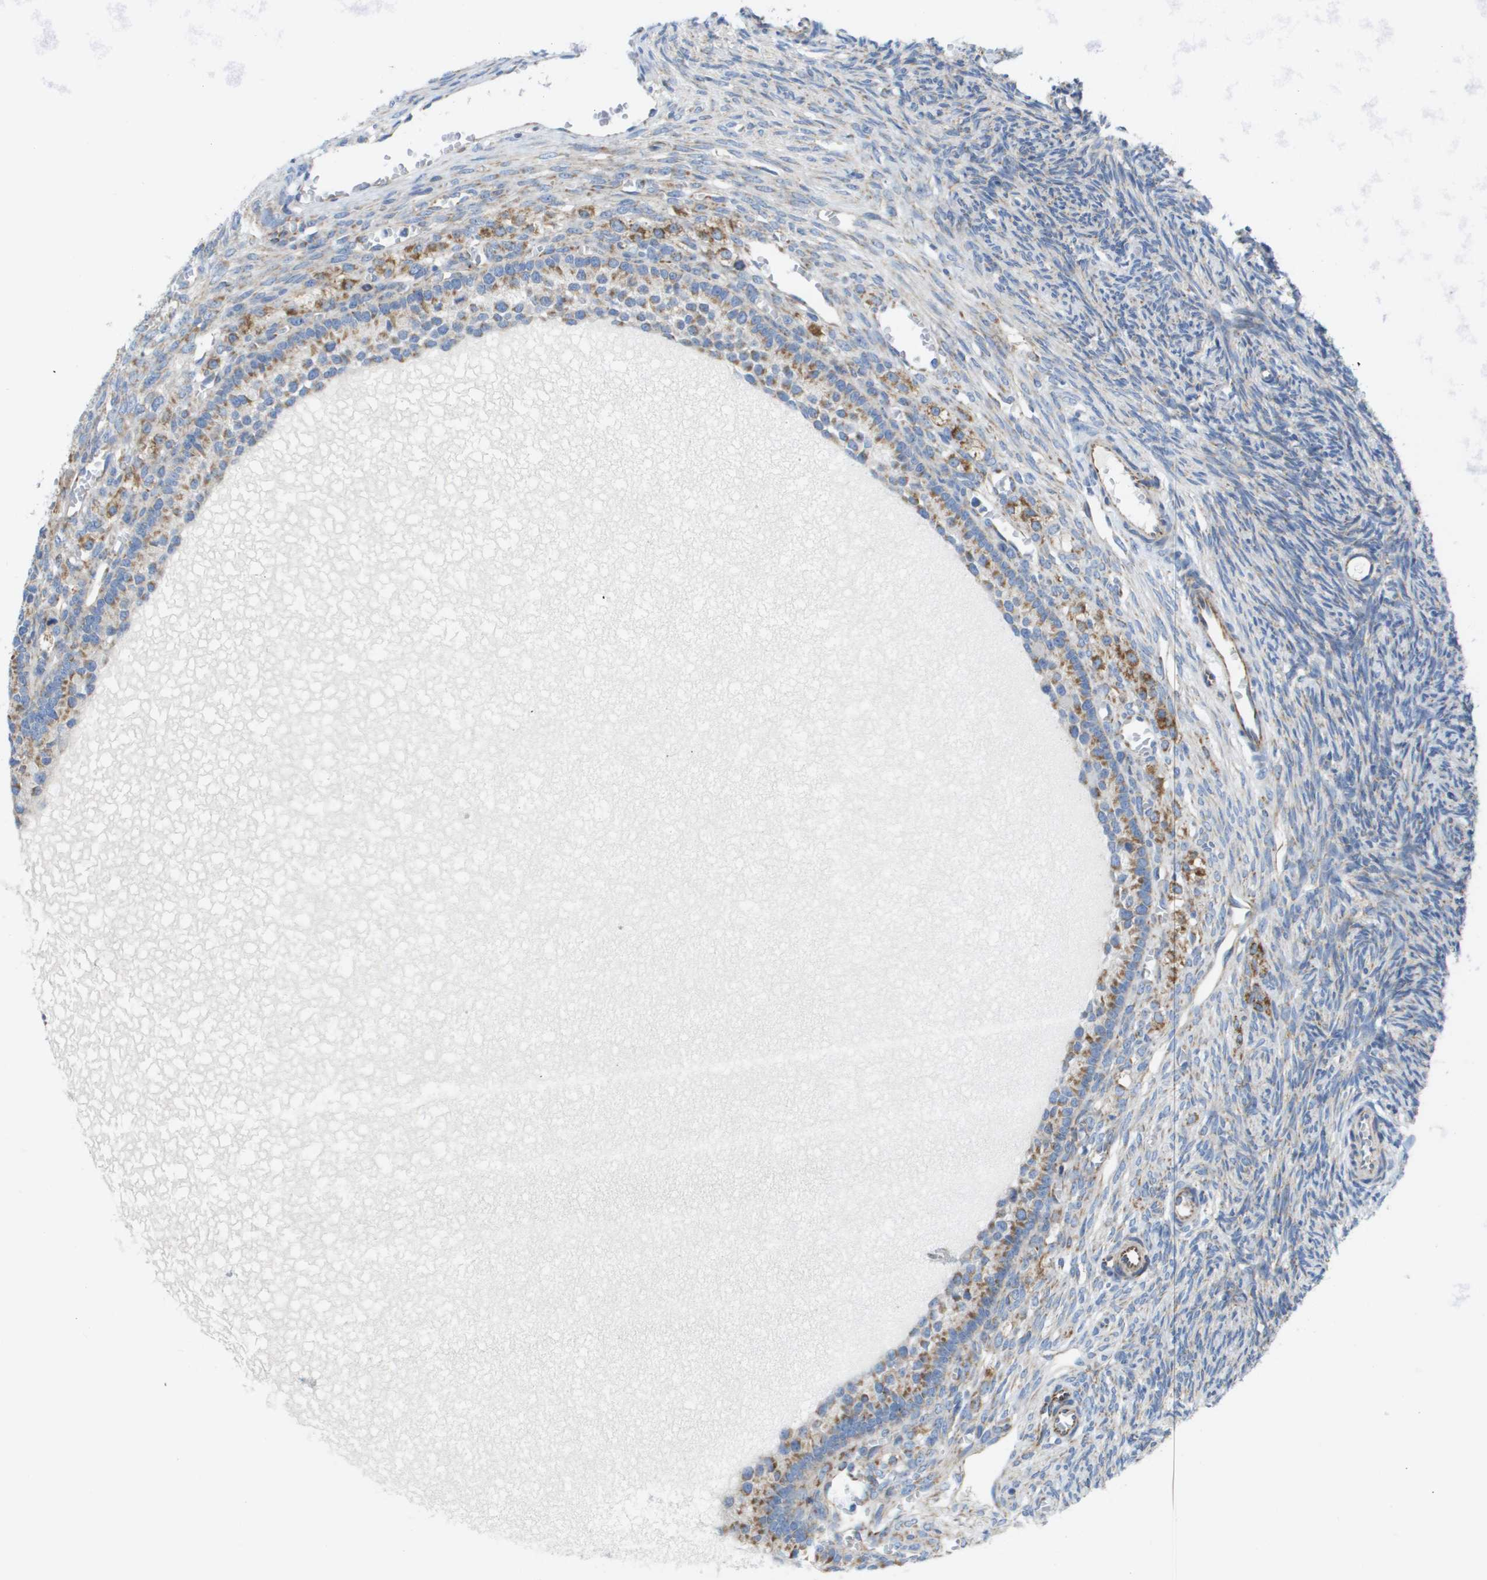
{"staining": {"intensity": "moderate", "quantity": "25%-75%", "location": "cytoplasmic/membranous"}, "tissue": "ovary", "cell_type": "Follicle cells", "image_type": "normal", "snomed": [{"axis": "morphology", "description": "Normal tissue, NOS"}, {"axis": "topography", "description": "Ovary"}], "caption": "Unremarkable ovary shows moderate cytoplasmic/membranous positivity in about 25%-75% of follicle cells (DAB IHC with brightfield microscopy, high magnification)..", "gene": "FIS1", "patient": {"sex": "female", "age": 27}}